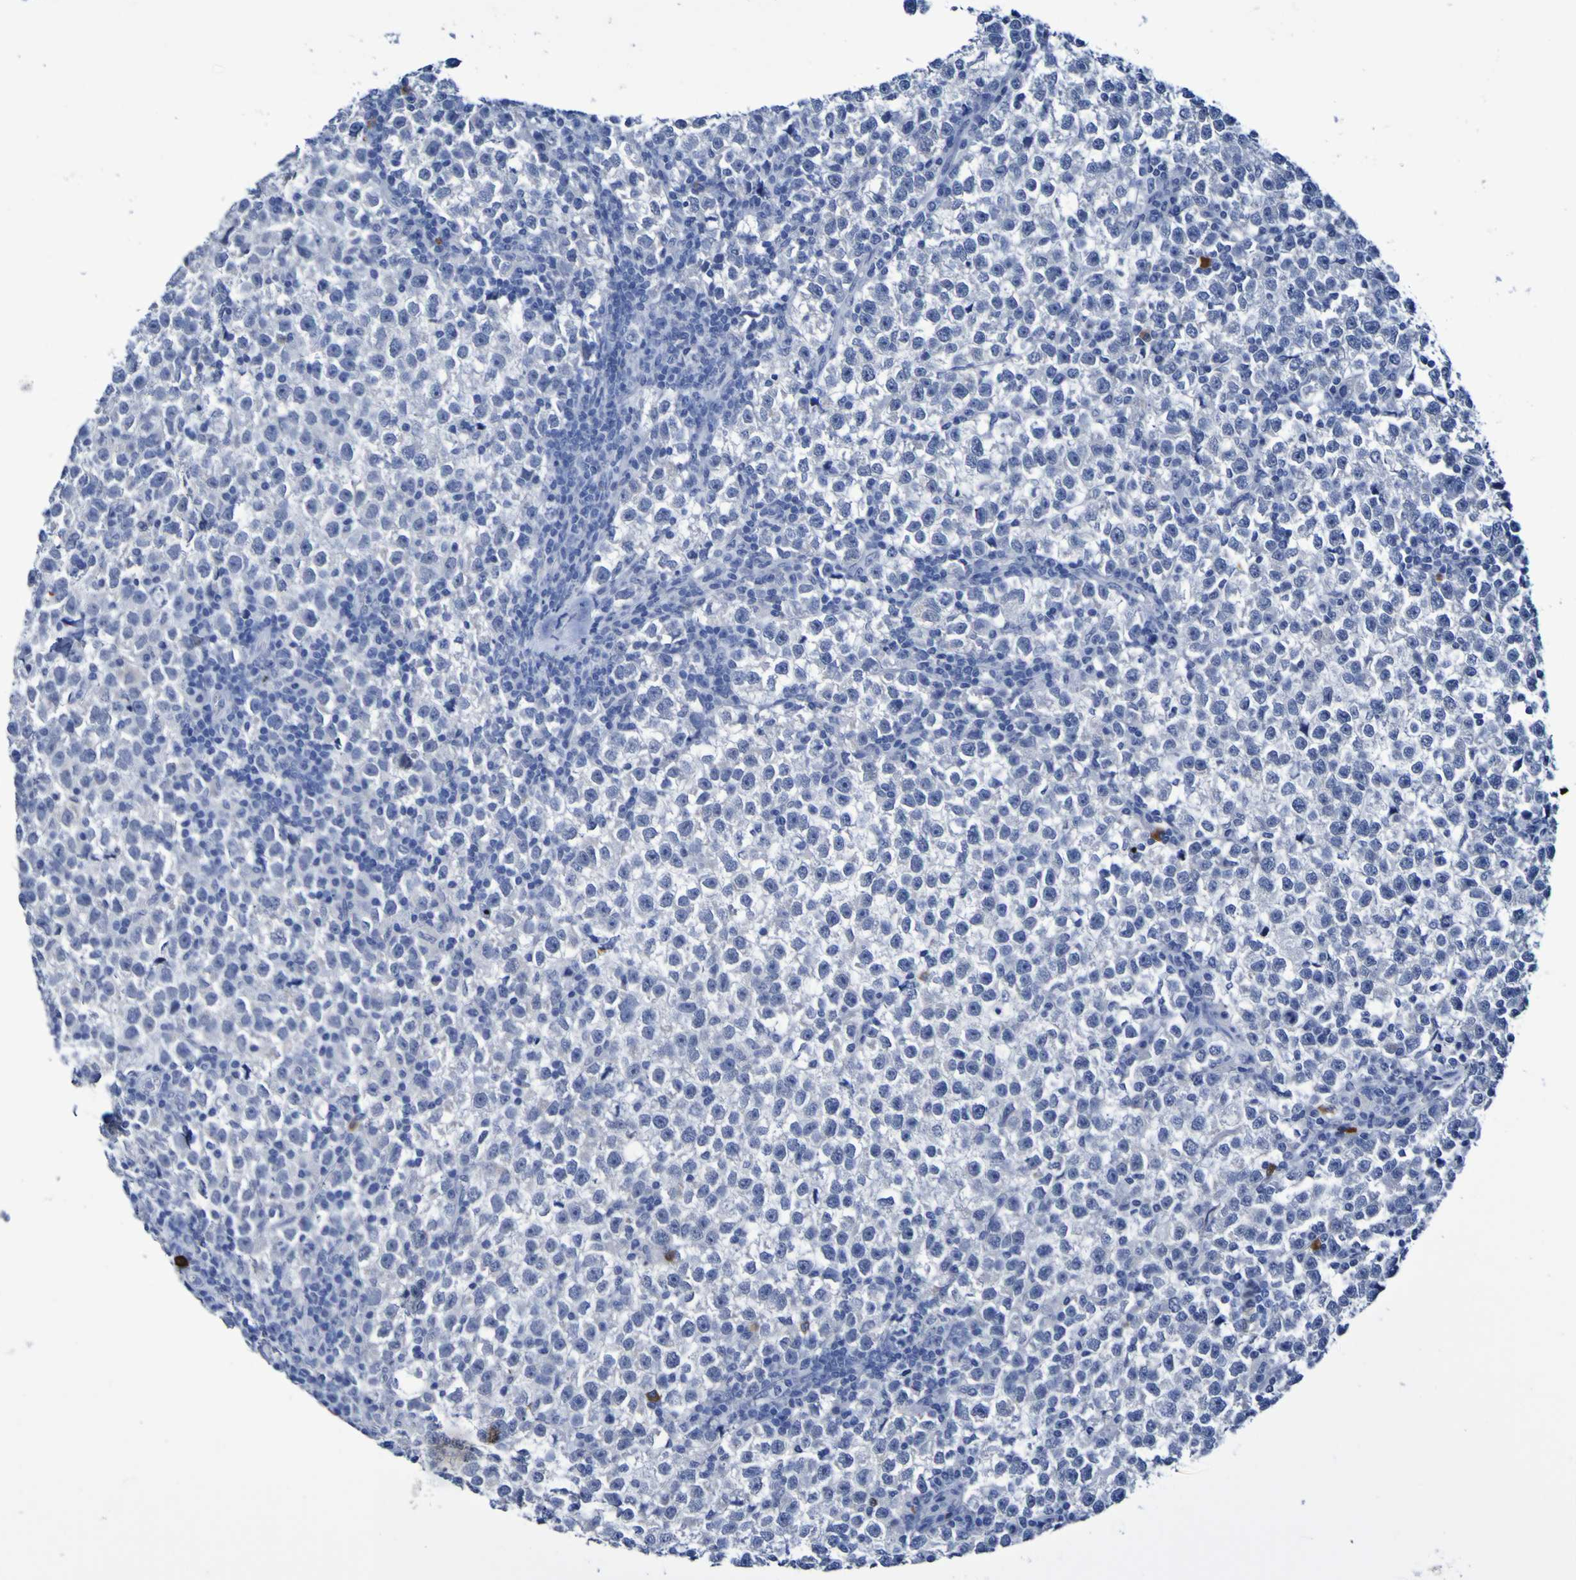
{"staining": {"intensity": "negative", "quantity": "none", "location": "none"}, "tissue": "testis cancer", "cell_type": "Tumor cells", "image_type": "cancer", "snomed": [{"axis": "morphology", "description": "Seminoma, NOS"}, {"axis": "topography", "description": "Testis"}], "caption": "High power microscopy photomicrograph of an immunohistochemistry (IHC) image of testis seminoma, revealing no significant expression in tumor cells. (DAB (3,3'-diaminobenzidine) immunohistochemistry (IHC) with hematoxylin counter stain).", "gene": "SGCB", "patient": {"sex": "male", "age": 43}}